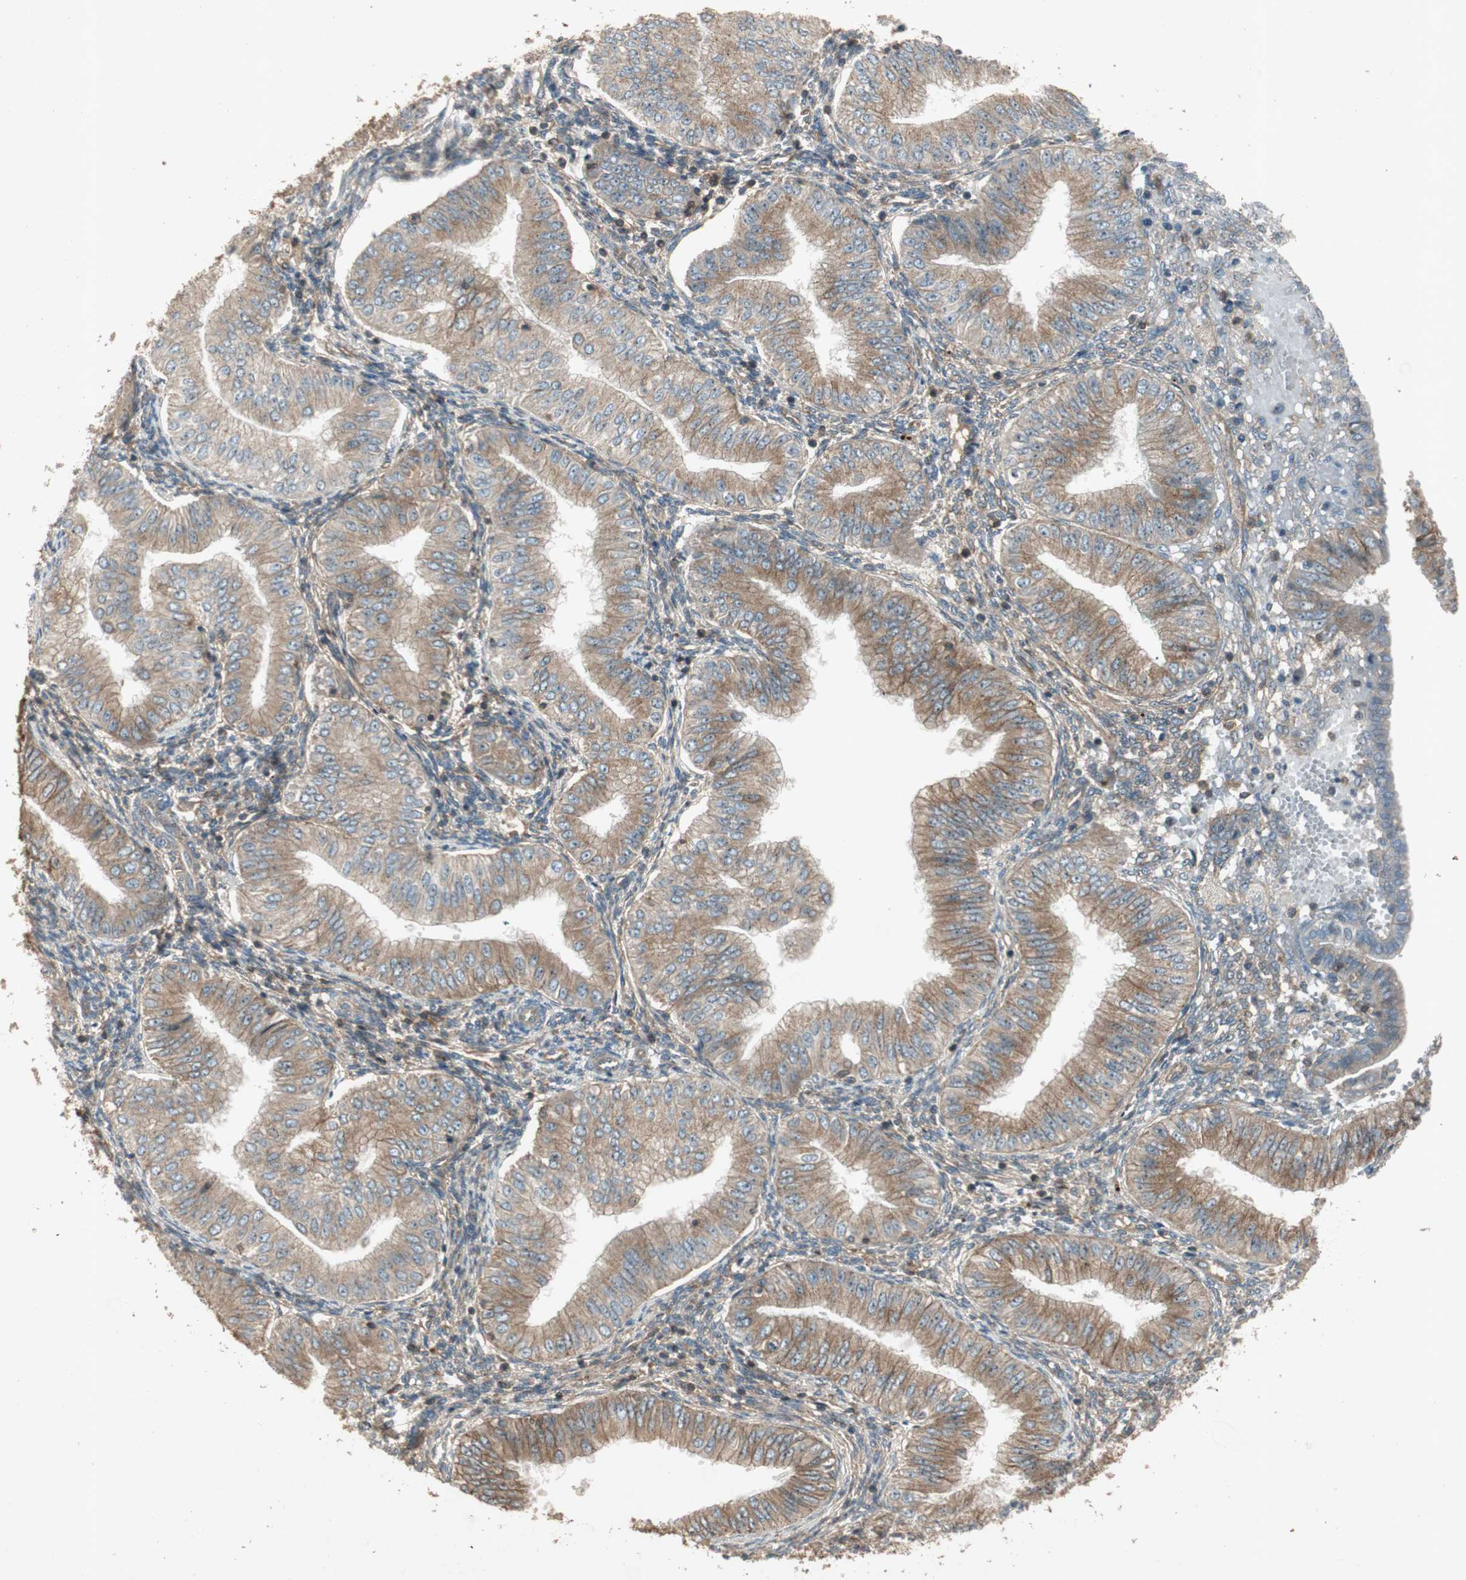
{"staining": {"intensity": "moderate", "quantity": ">75%", "location": "cytoplasmic/membranous"}, "tissue": "endometrial cancer", "cell_type": "Tumor cells", "image_type": "cancer", "snomed": [{"axis": "morphology", "description": "Normal tissue, NOS"}, {"axis": "morphology", "description": "Adenocarcinoma, NOS"}, {"axis": "topography", "description": "Endometrium"}], "caption": "Immunohistochemical staining of human endometrial adenocarcinoma exhibits moderate cytoplasmic/membranous protein expression in about >75% of tumor cells.", "gene": "BTN3A3", "patient": {"sex": "female", "age": 53}}